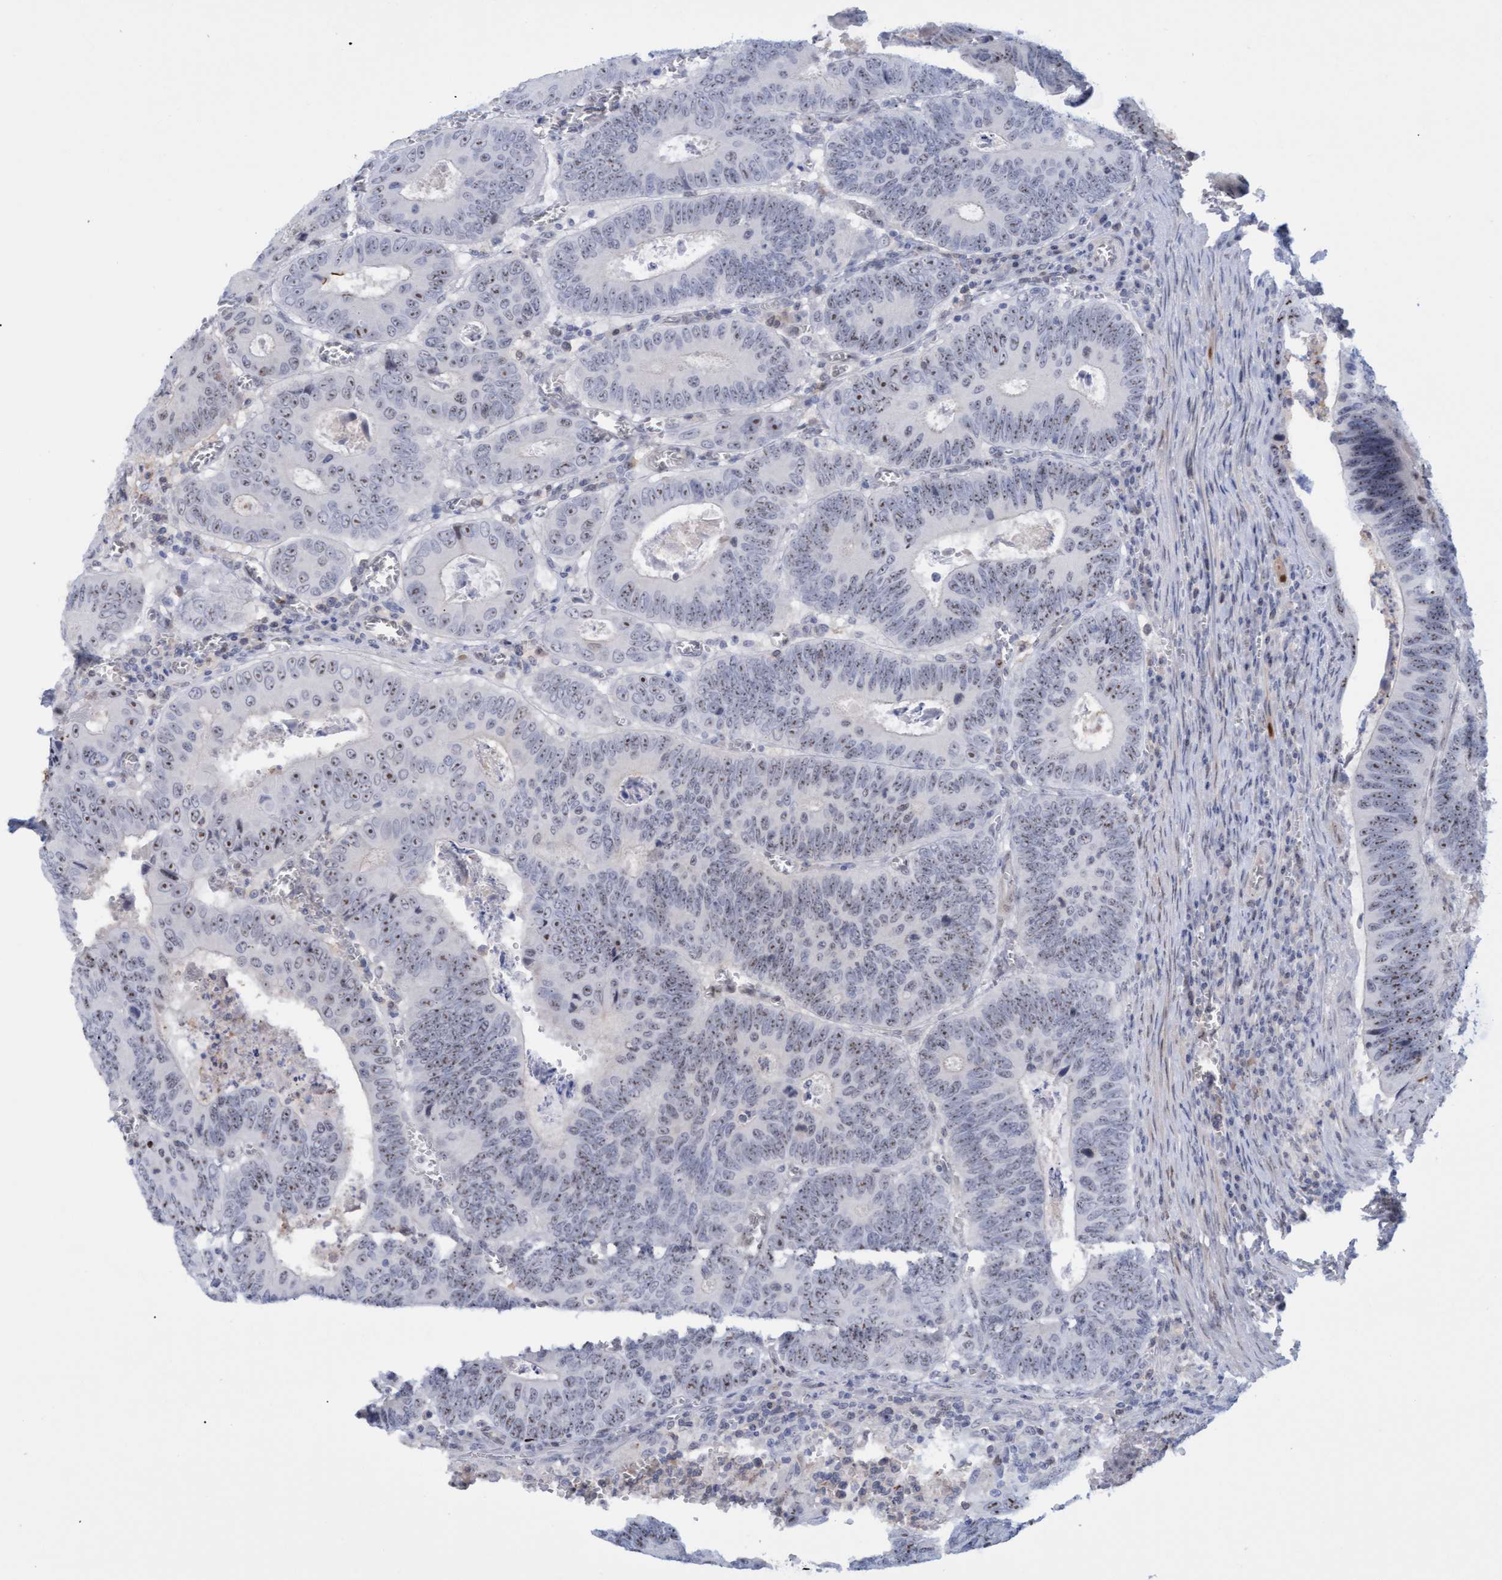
{"staining": {"intensity": "moderate", "quantity": ">75%", "location": "nuclear"}, "tissue": "colorectal cancer", "cell_type": "Tumor cells", "image_type": "cancer", "snomed": [{"axis": "morphology", "description": "Inflammation, NOS"}, {"axis": "morphology", "description": "Adenocarcinoma, NOS"}, {"axis": "topography", "description": "Colon"}], "caption": "Colorectal adenocarcinoma stained for a protein (brown) exhibits moderate nuclear positive staining in about >75% of tumor cells.", "gene": "PINX1", "patient": {"sex": "male", "age": 72}}